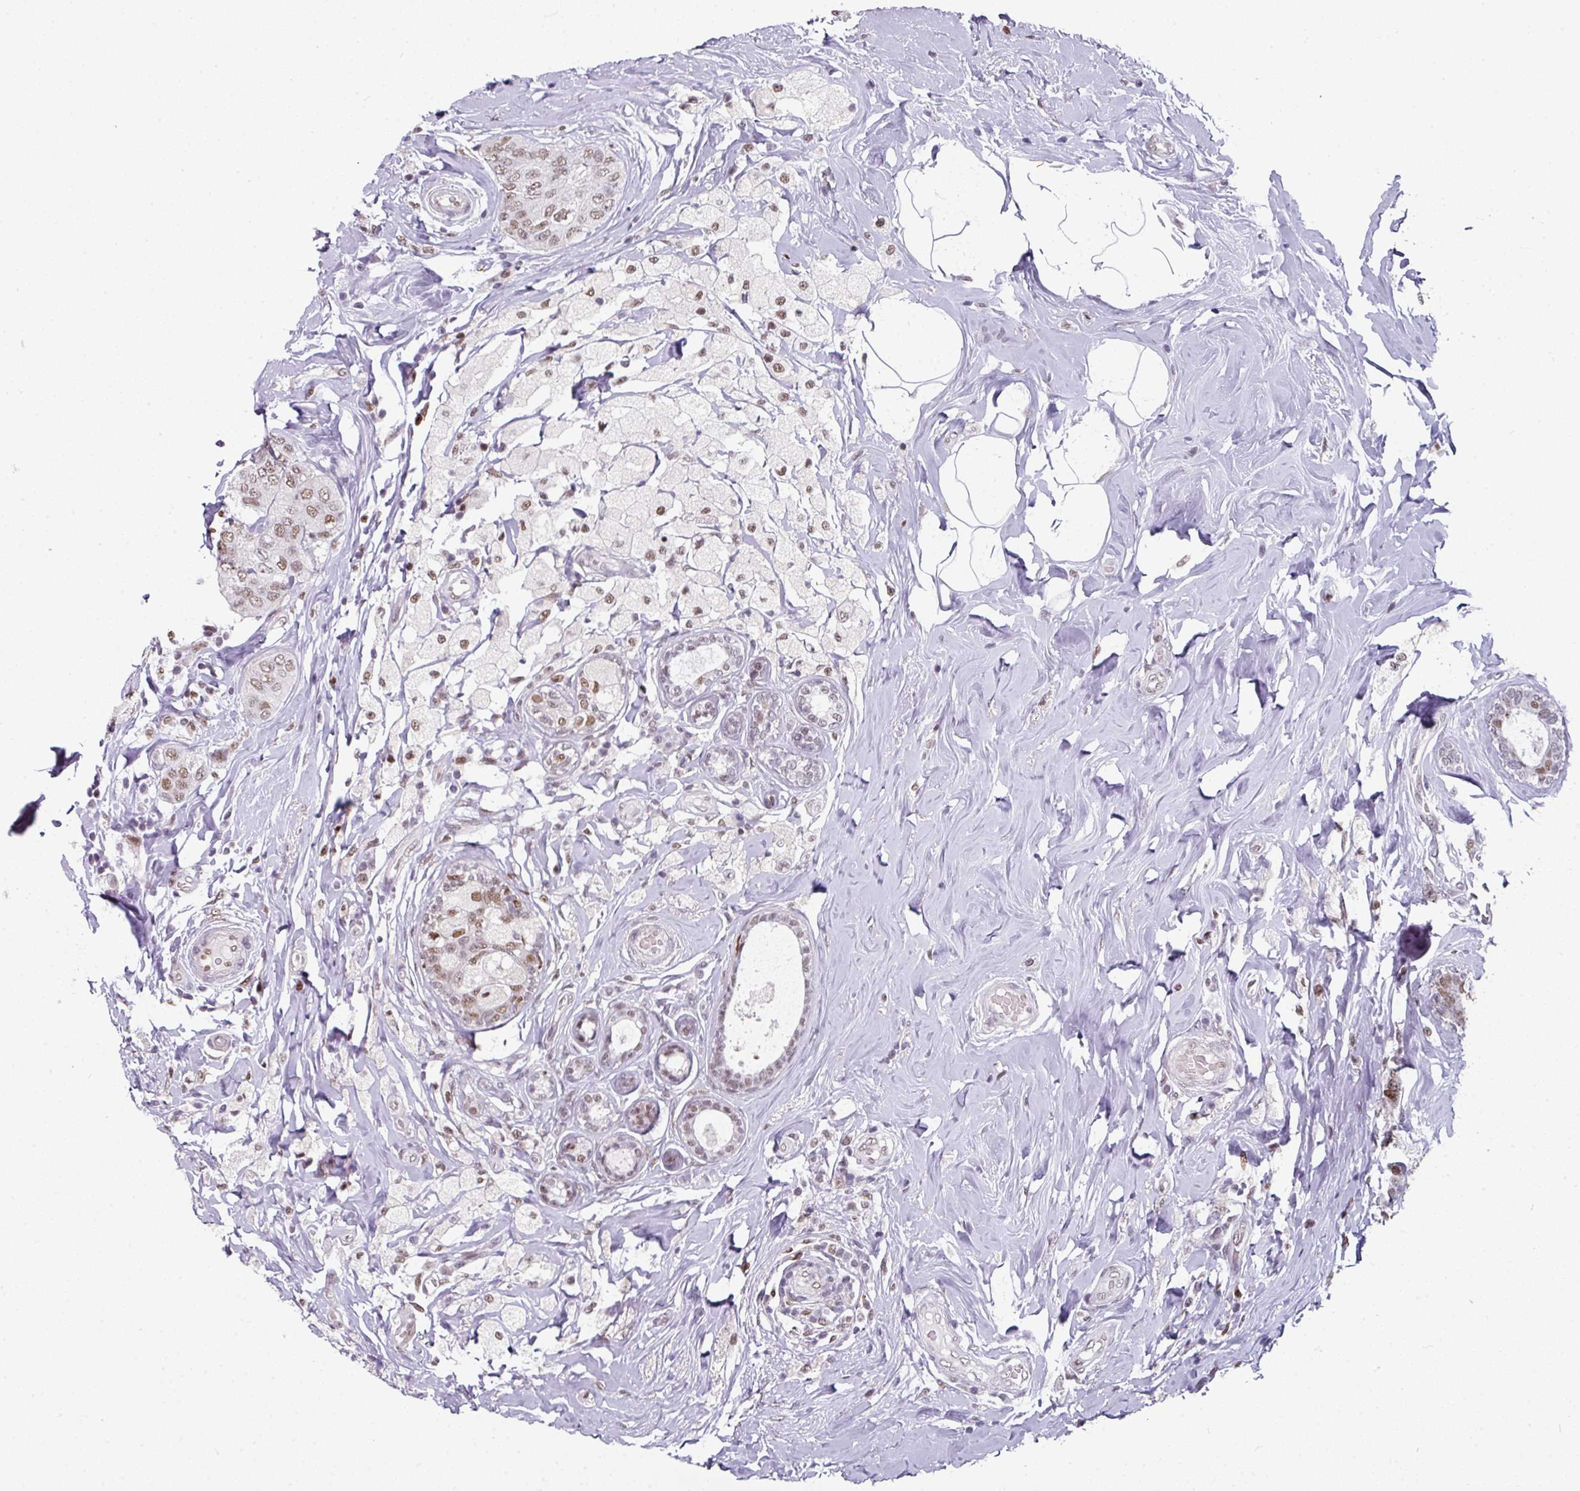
{"staining": {"intensity": "moderate", "quantity": ">75%", "location": "nuclear"}, "tissue": "breast cancer", "cell_type": "Tumor cells", "image_type": "cancer", "snomed": [{"axis": "morphology", "description": "Lobular carcinoma"}, {"axis": "topography", "description": "Breast"}], "caption": "Protein staining of breast cancer tissue displays moderate nuclear expression in about >75% of tumor cells. The staining was performed using DAB, with brown indicating positive protein expression. Nuclei are stained blue with hematoxylin.", "gene": "RAD50", "patient": {"sex": "female", "age": 51}}